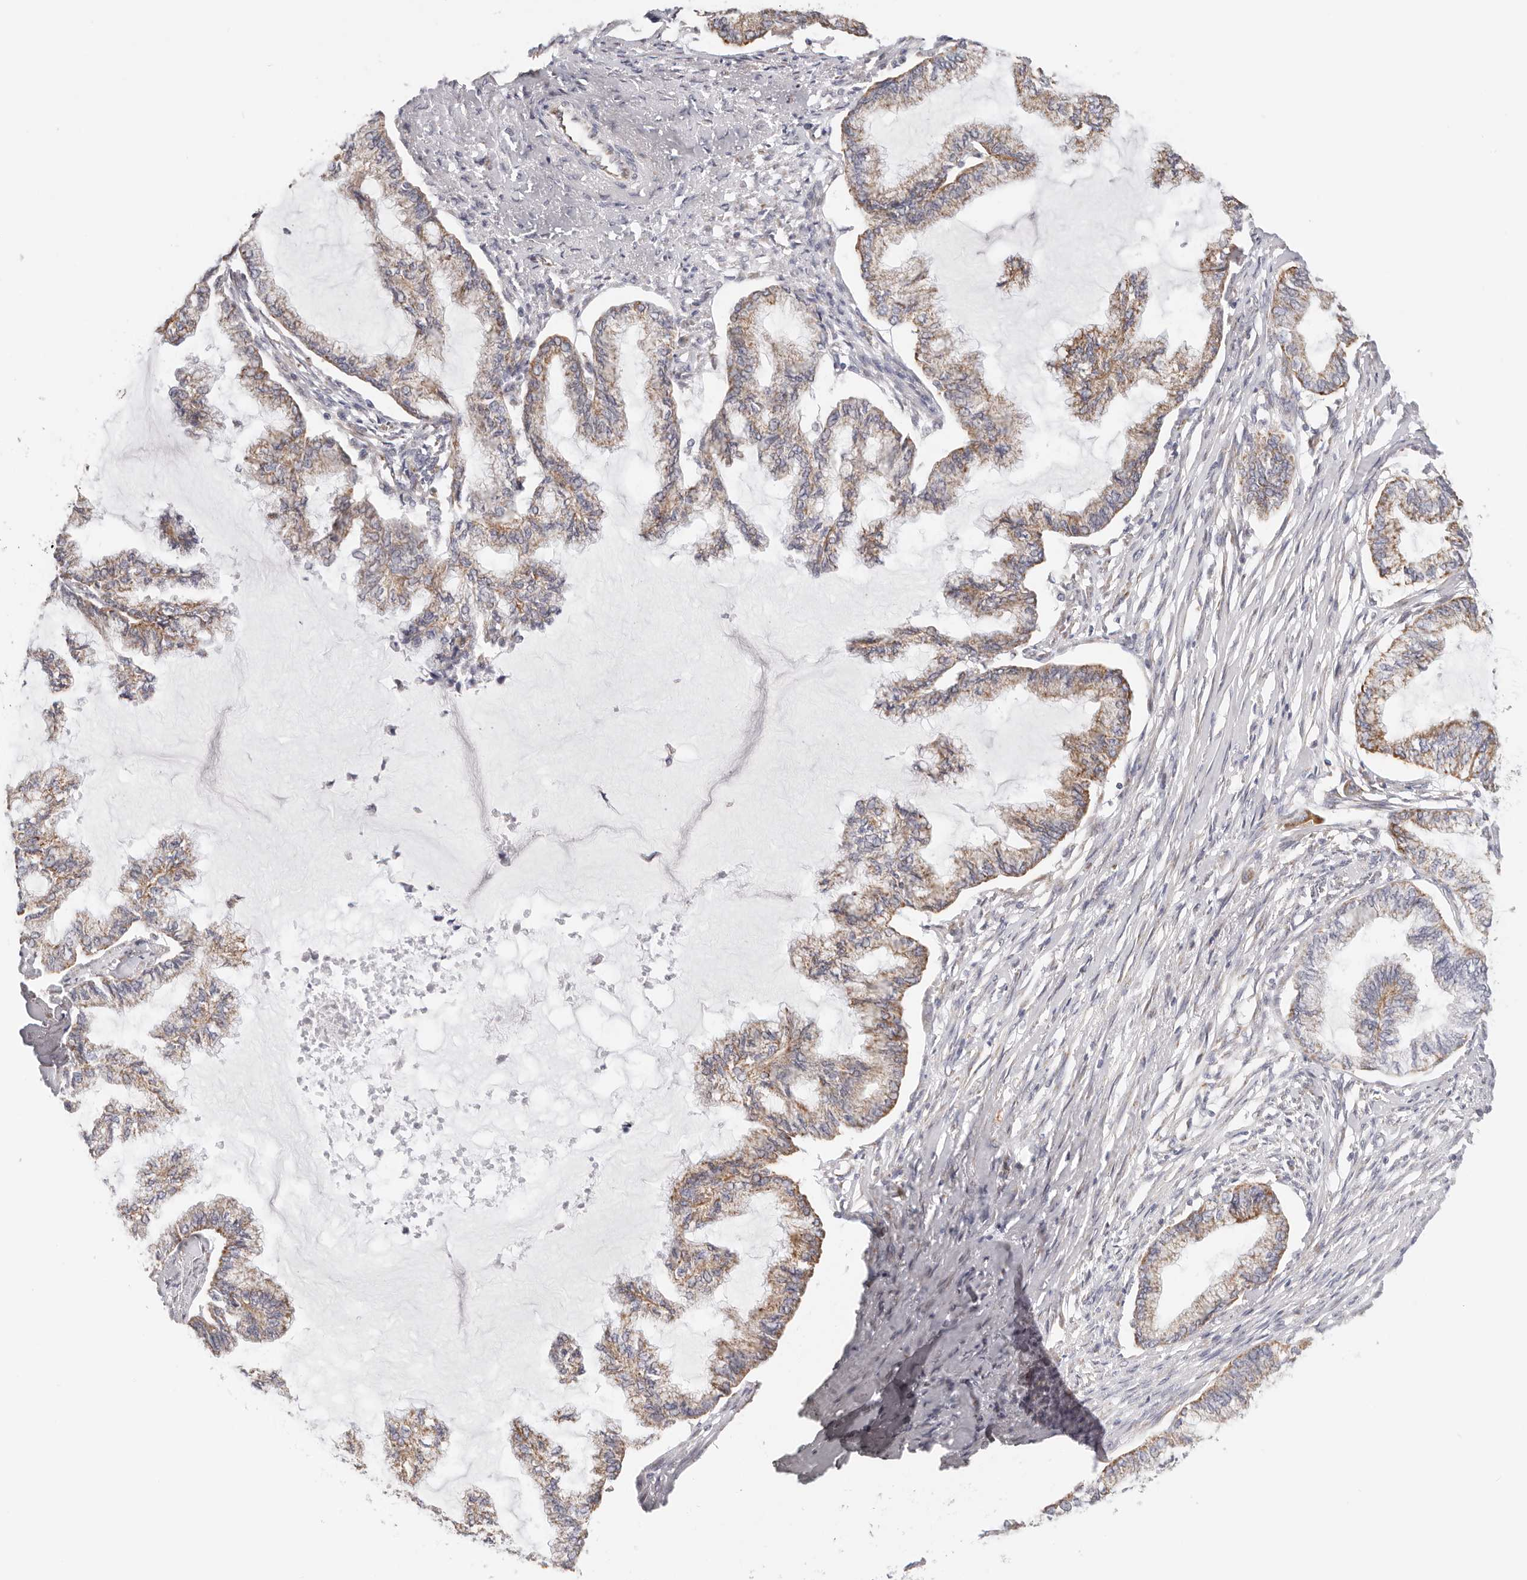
{"staining": {"intensity": "moderate", "quantity": ">75%", "location": "cytoplasmic/membranous"}, "tissue": "endometrial cancer", "cell_type": "Tumor cells", "image_type": "cancer", "snomed": [{"axis": "morphology", "description": "Adenocarcinoma, NOS"}, {"axis": "topography", "description": "Endometrium"}], "caption": "Immunohistochemistry image of adenocarcinoma (endometrial) stained for a protein (brown), which reveals medium levels of moderate cytoplasmic/membranous positivity in approximately >75% of tumor cells.", "gene": "AFDN", "patient": {"sex": "female", "age": 86}}